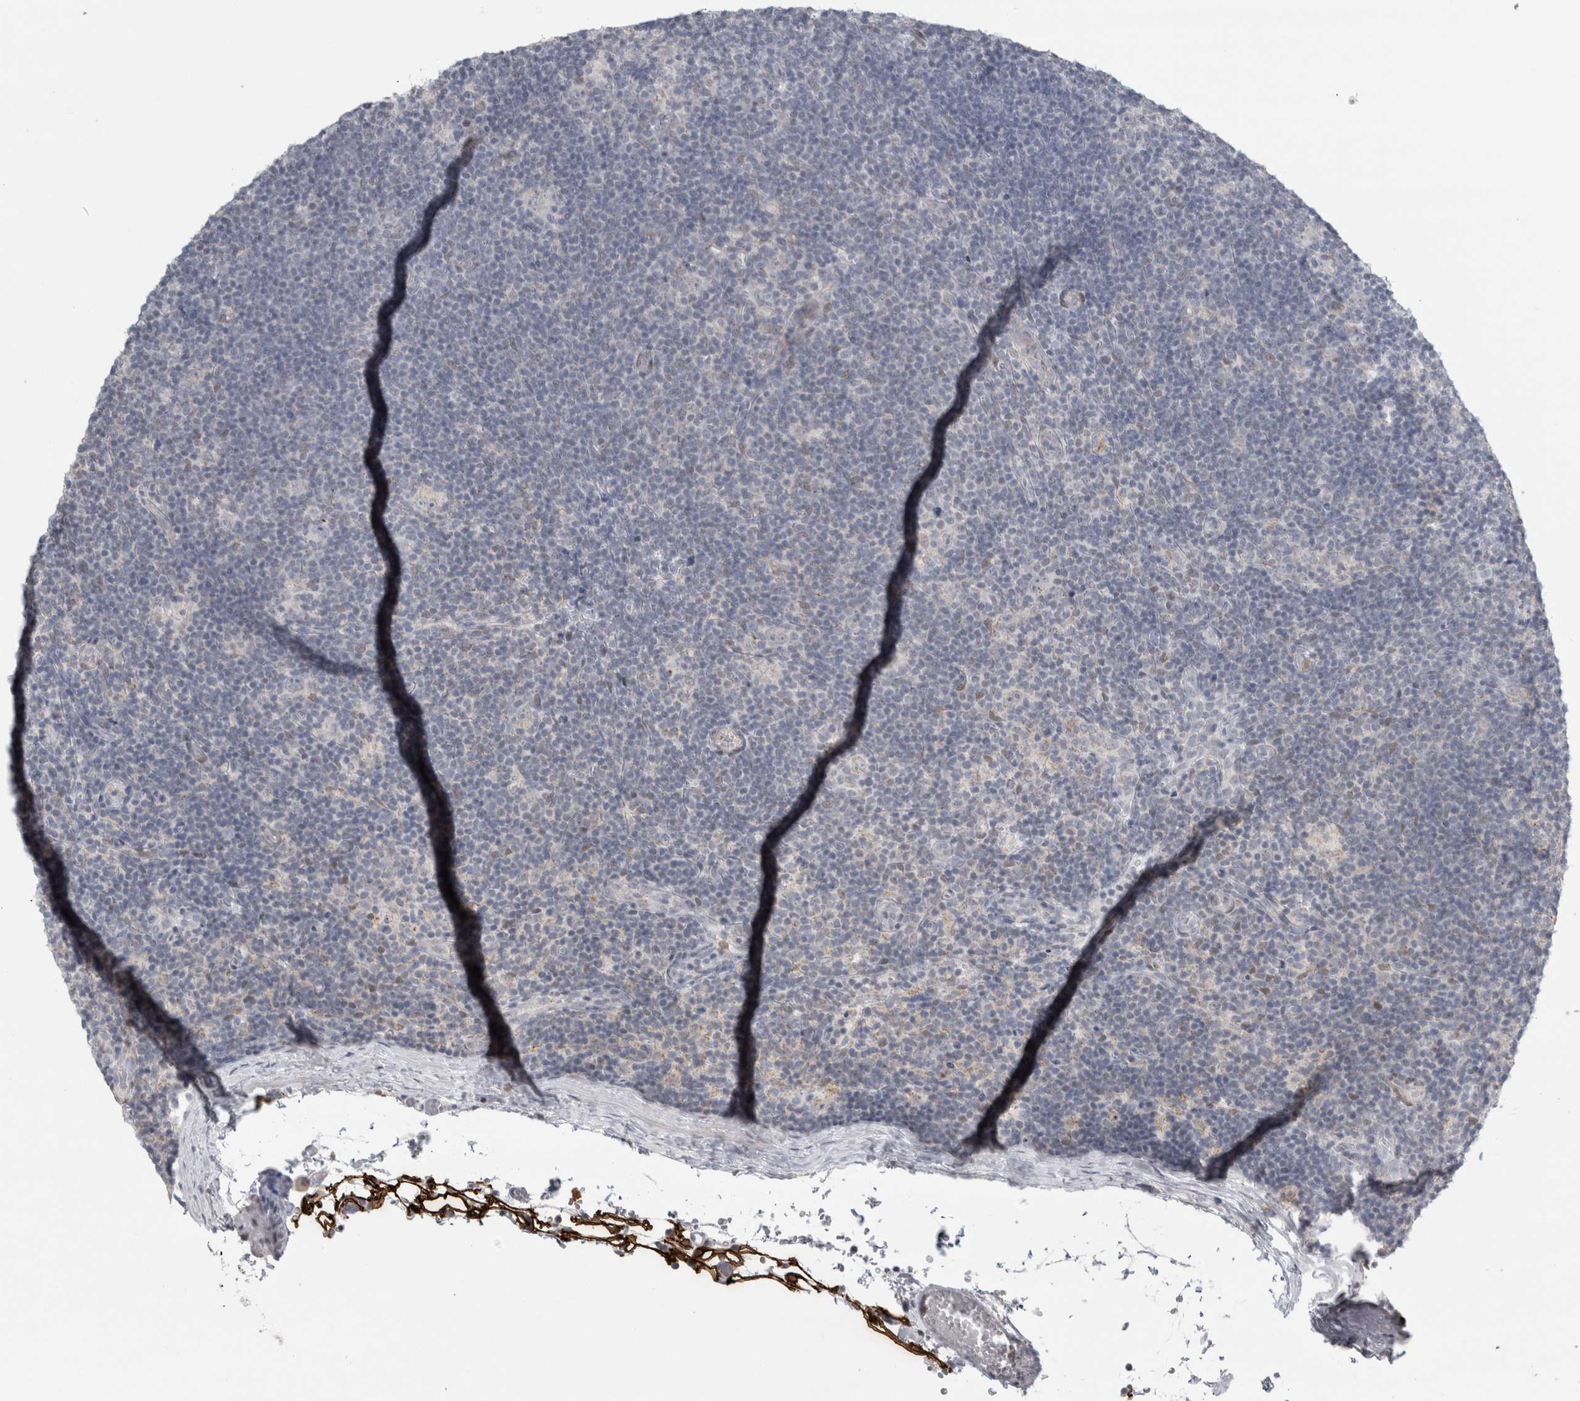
{"staining": {"intensity": "weak", "quantity": "<25%", "location": "cytoplasmic/membranous"}, "tissue": "lymphoma", "cell_type": "Tumor cells", "image_type": "cancer", "snomed": [{"axis": "morphology", "description": "Hodgkin's disease, NOS"}, {"axis": "topography", "description": "Lymph node"}], "caption": "The immunohistochemistry image has no significant expression in tumor cells of Hodgkin's disease tissue.", "gene": "PLIN1", "patient": {"sex": "female", "age": 57}}